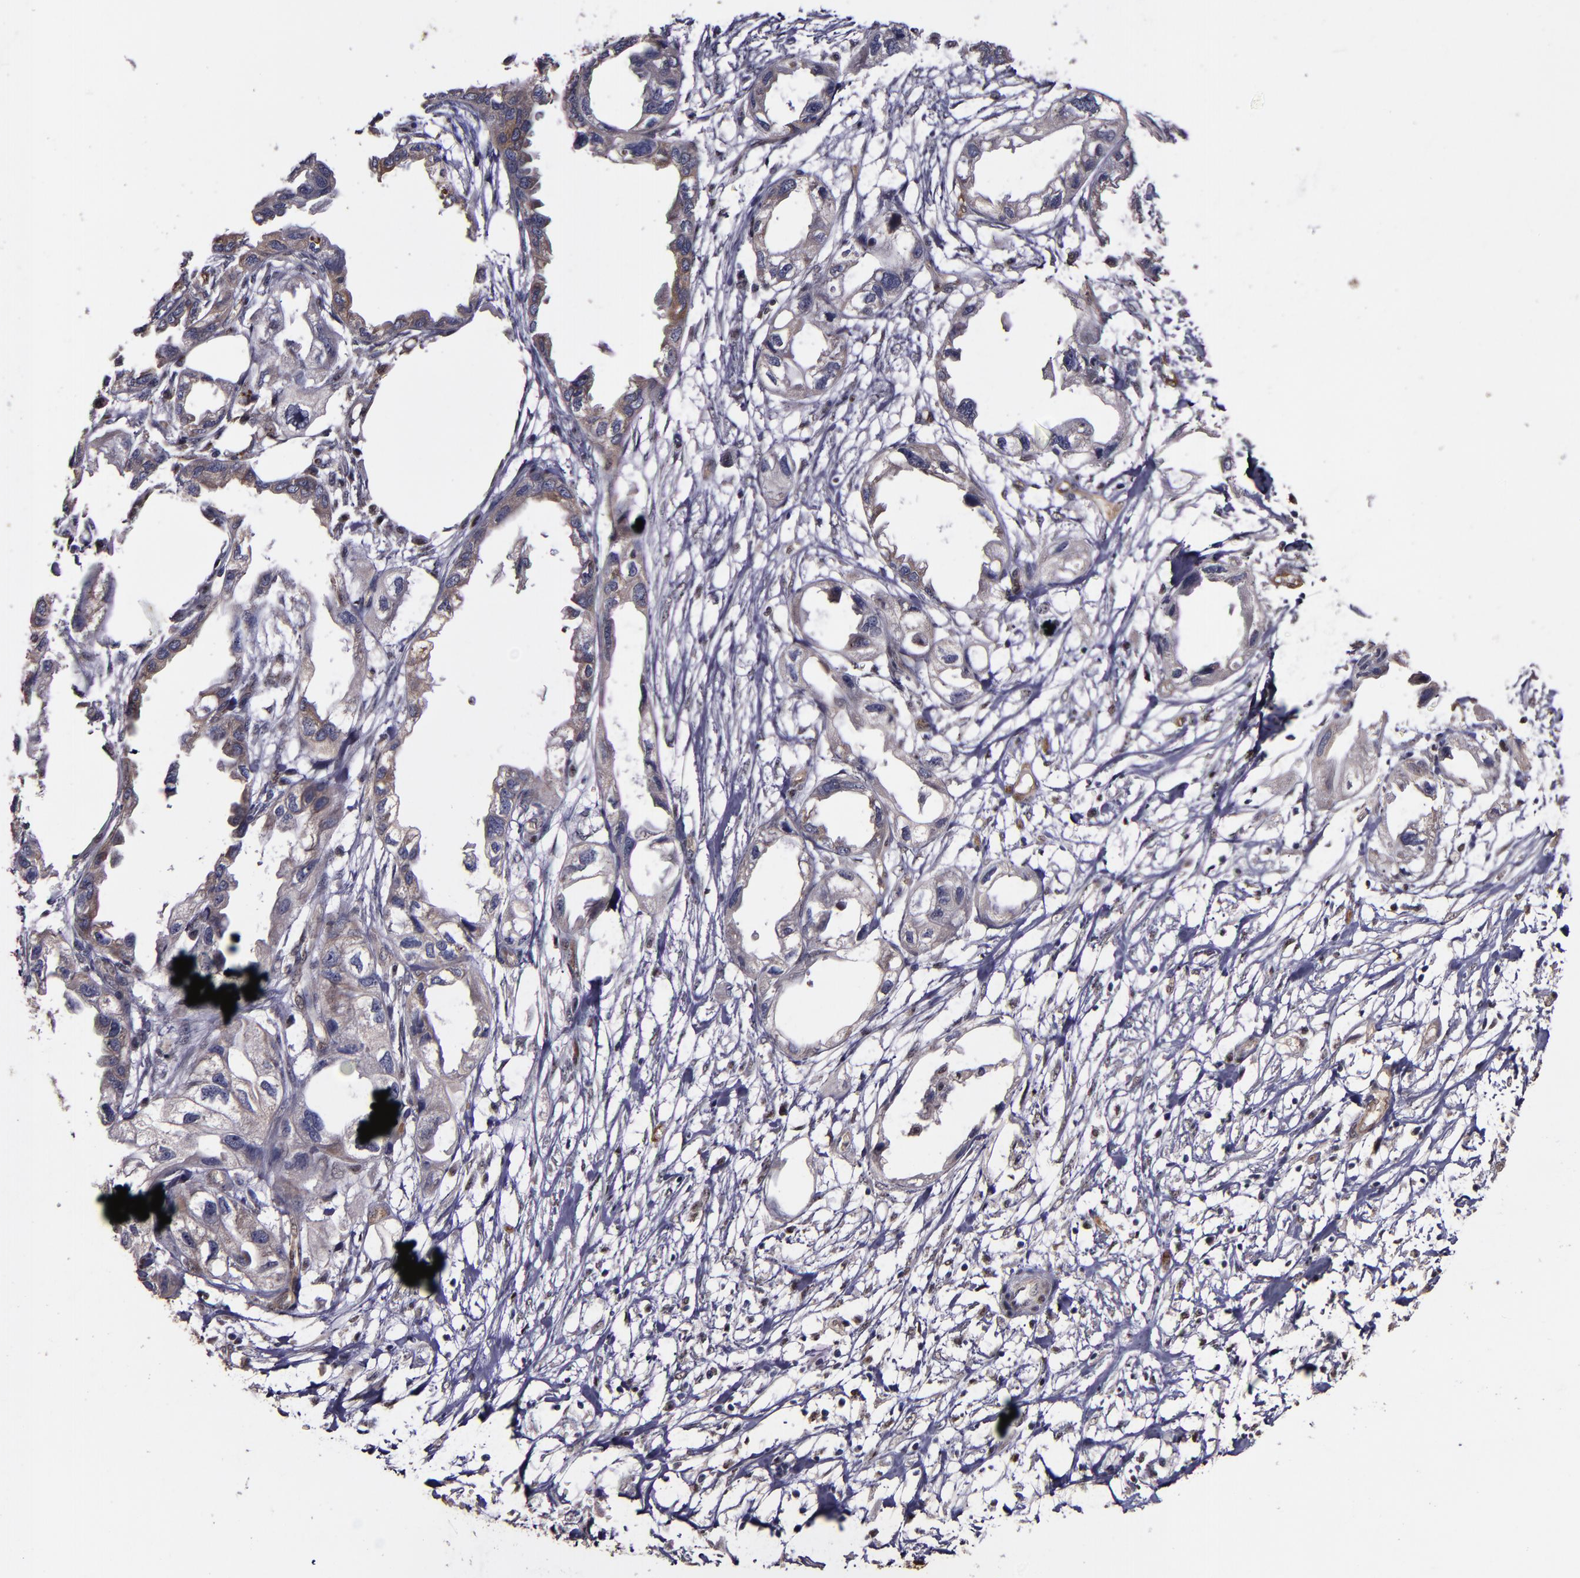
{"staining": {"intensity": "moderate", "quantity": "<25%", "location": "cytoplasmic/membranous"}, "tissue": "endometrial cancer", "cell_type": "Tumor cells", "image_type": "cancer", "snomed": [{"axis": "morphology", "description": "Adenocarcinoma, NOS"}, {"axis": "topography", "description": "Endometrium"}], "caption": "Immunohistochemical staining of adenocarcinoma (endometrial) reveals moderate cytoplasmic/membranous protein expression in about <25% of tumor cells.", "gene": "CHEK2", "patient": {"sex": "female", "age": 67}}